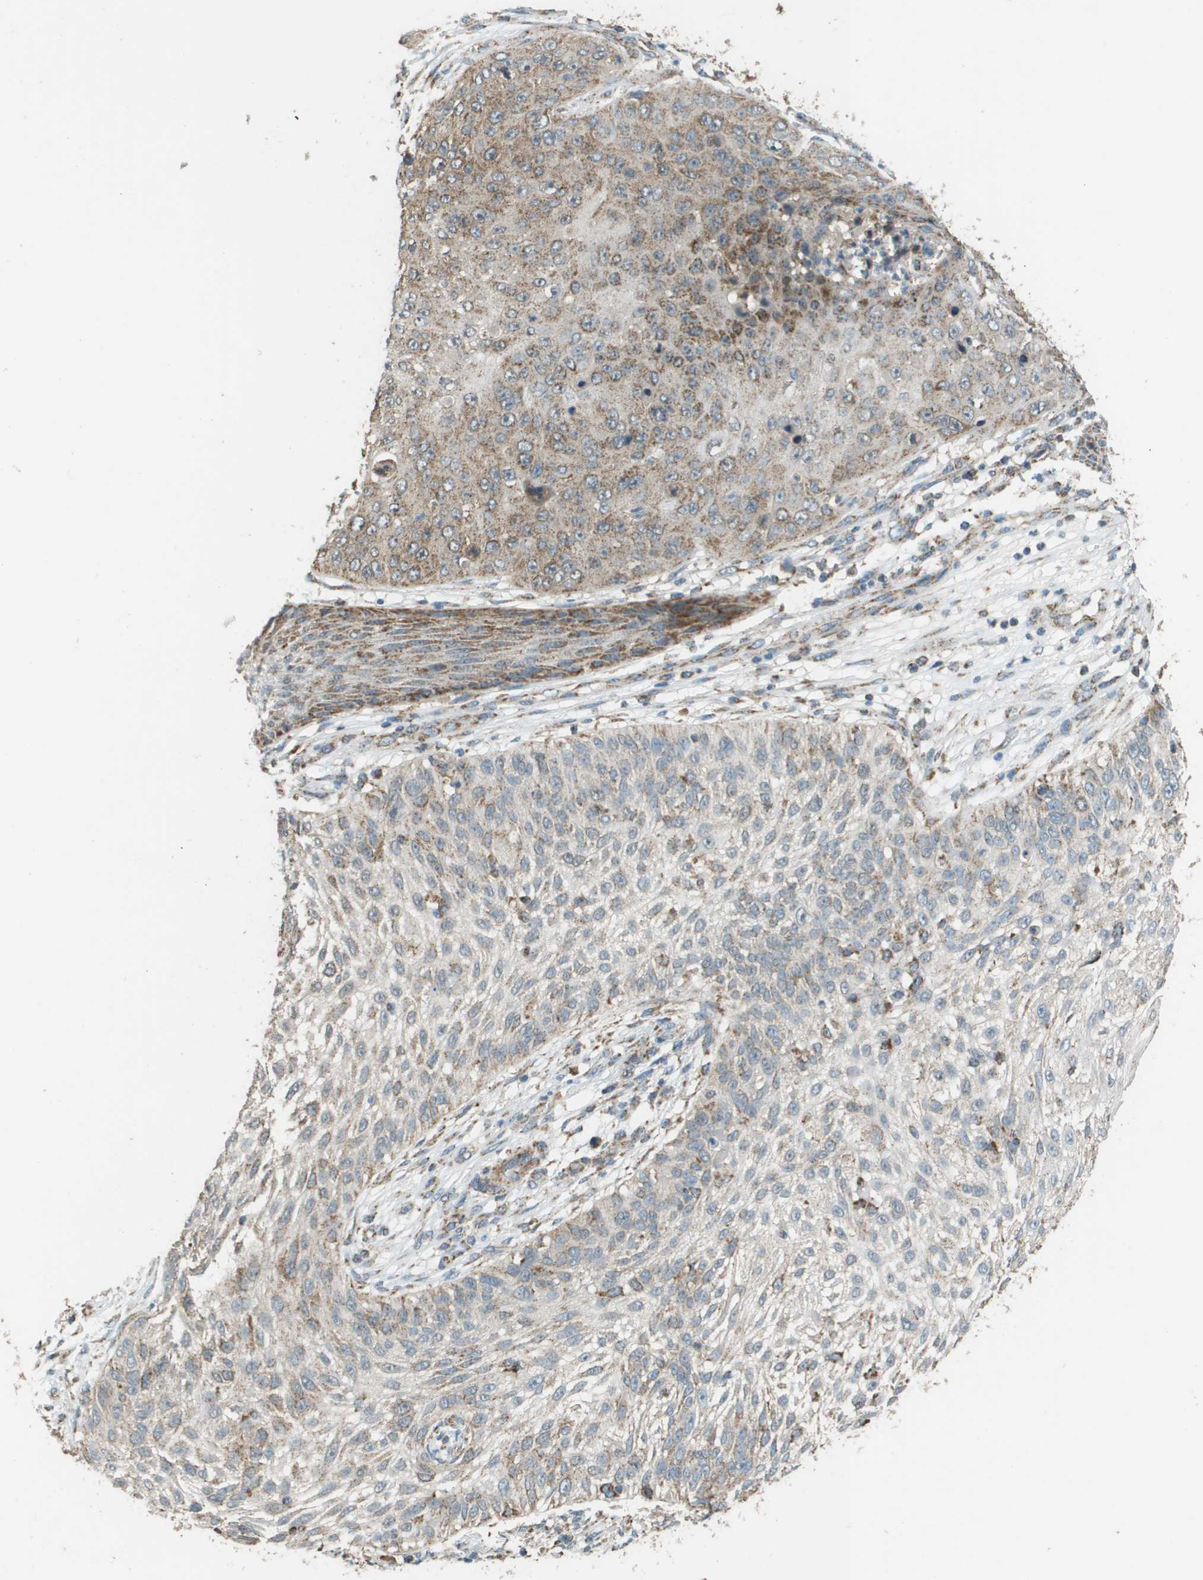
{"staining": {"intensity": "moderate", "quantity": ">75%", "location": "cytoplasmic/membranous"}, "tissue": "skin cancer", "cell_type": "Tumor cells", "image_type": "cancer", "snomed": [{"axis": "morphology", "description": "Squamous cell carcinoma, NOS"}, {"axis": "topography", "description": "Skin"}], "caption": "IHC histopathology image of neoplastic tissue: human skin cancer stained using IHC exhibits medium levels of moderate protein expression localized specifically in the cytoplasmic/membranous of tumor cells, appearing as a cytoplasmic/membranous brown color.", "gene": "FH", "patient": {"sex": "female", "age": 80}}